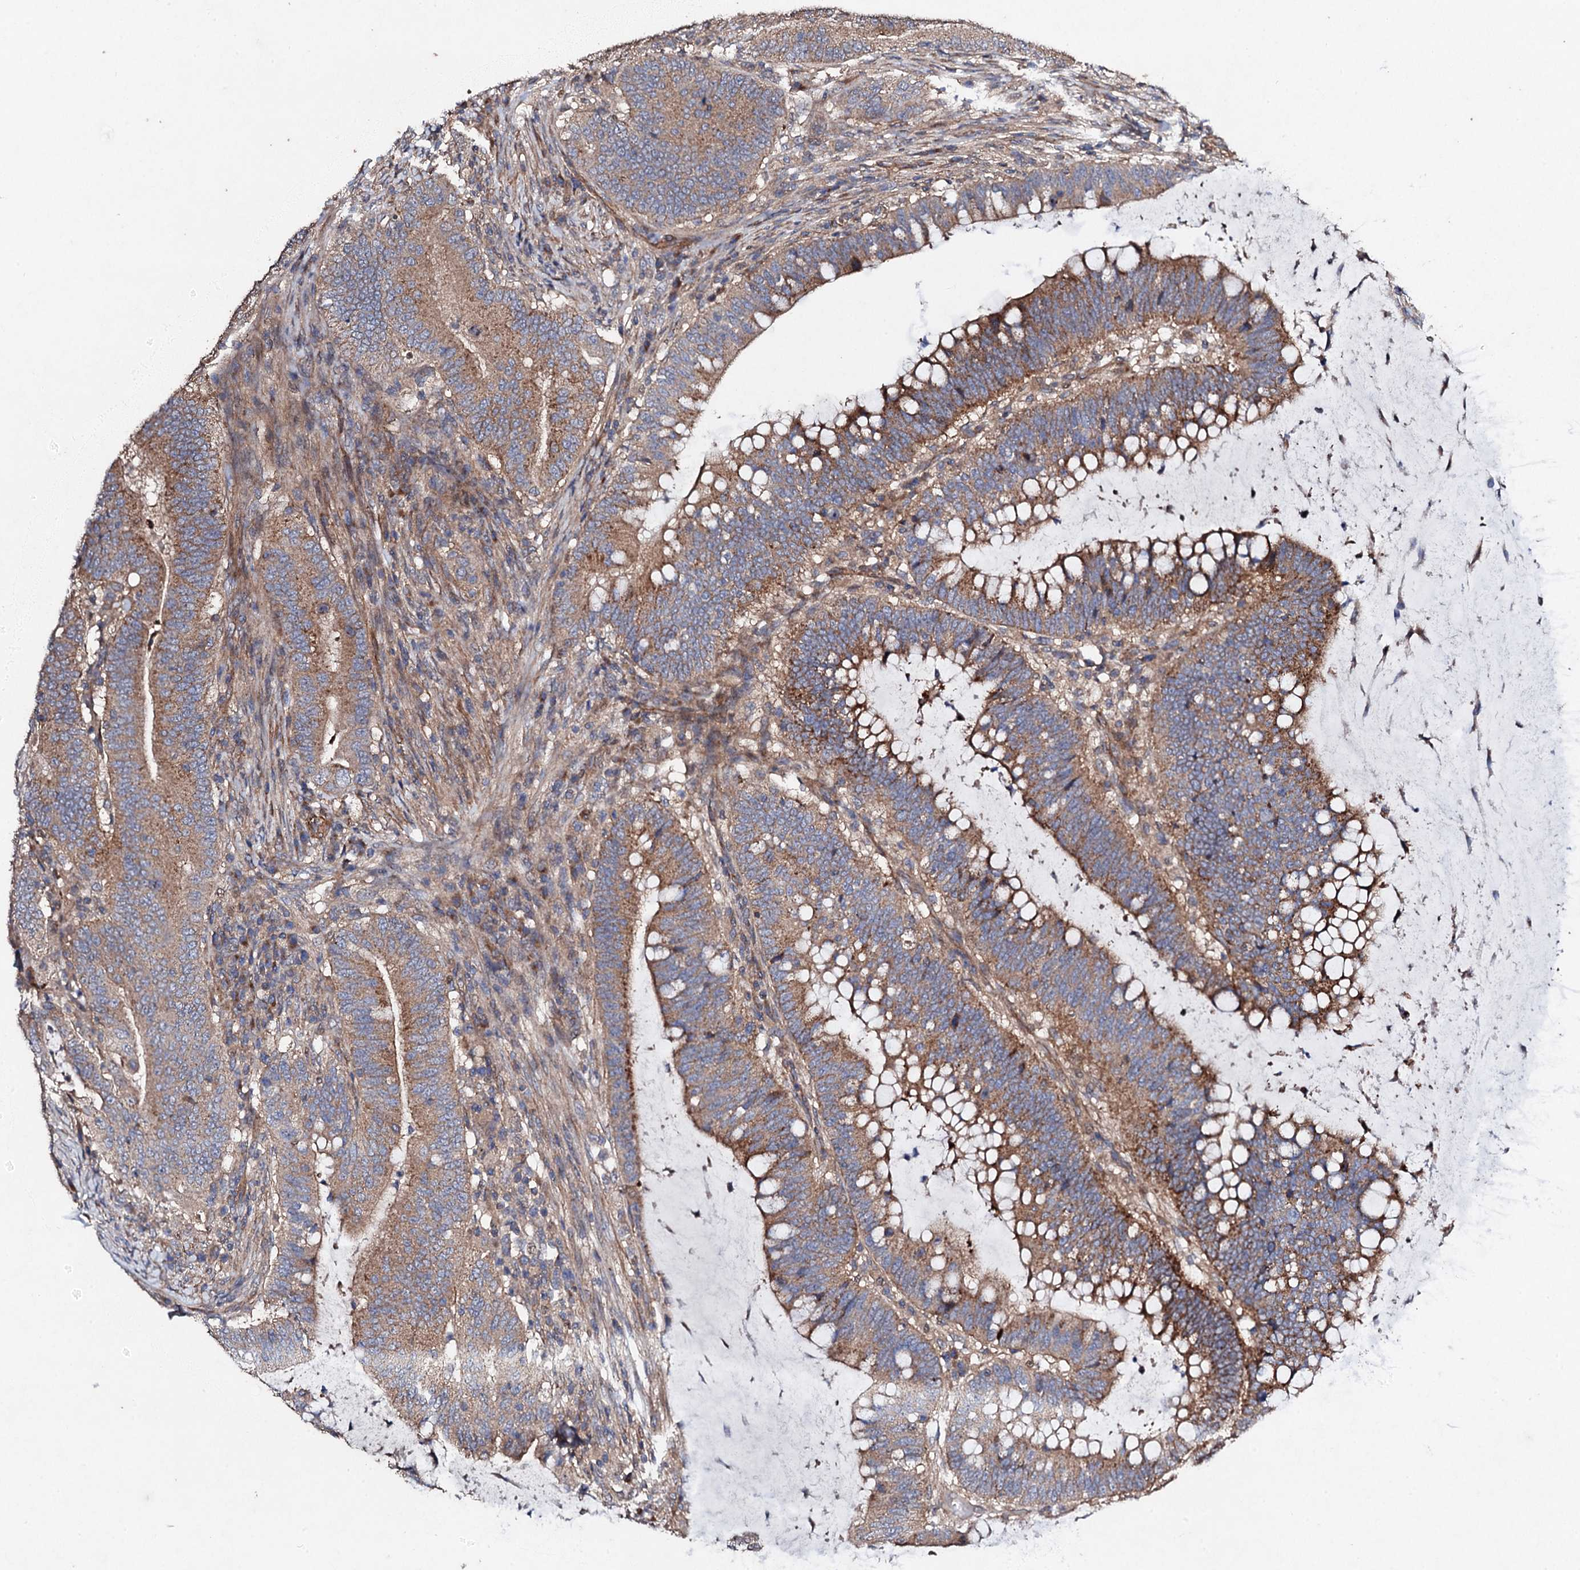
{"staining": {"intensity": "moderate", "quantity": ">75%", "location": "cytoplasmic/membranous"}, "tissue": "colorectal cancer", "cell_type": "Tumor cells", "image_type": "cancer", "snomed": [{"axis": "morphology", "description": "Adenocarcinoma, NOS"}, {"axis": "topography", "description": "Colon"}], "caption": "A photomicrograph of human colorectal cancer stained for a protein reveals moderate cytoplasmic/membranous brown staining in tumor cells.", "gene": "MOCOS", "patient": {"sex": "female", "age": 66}}